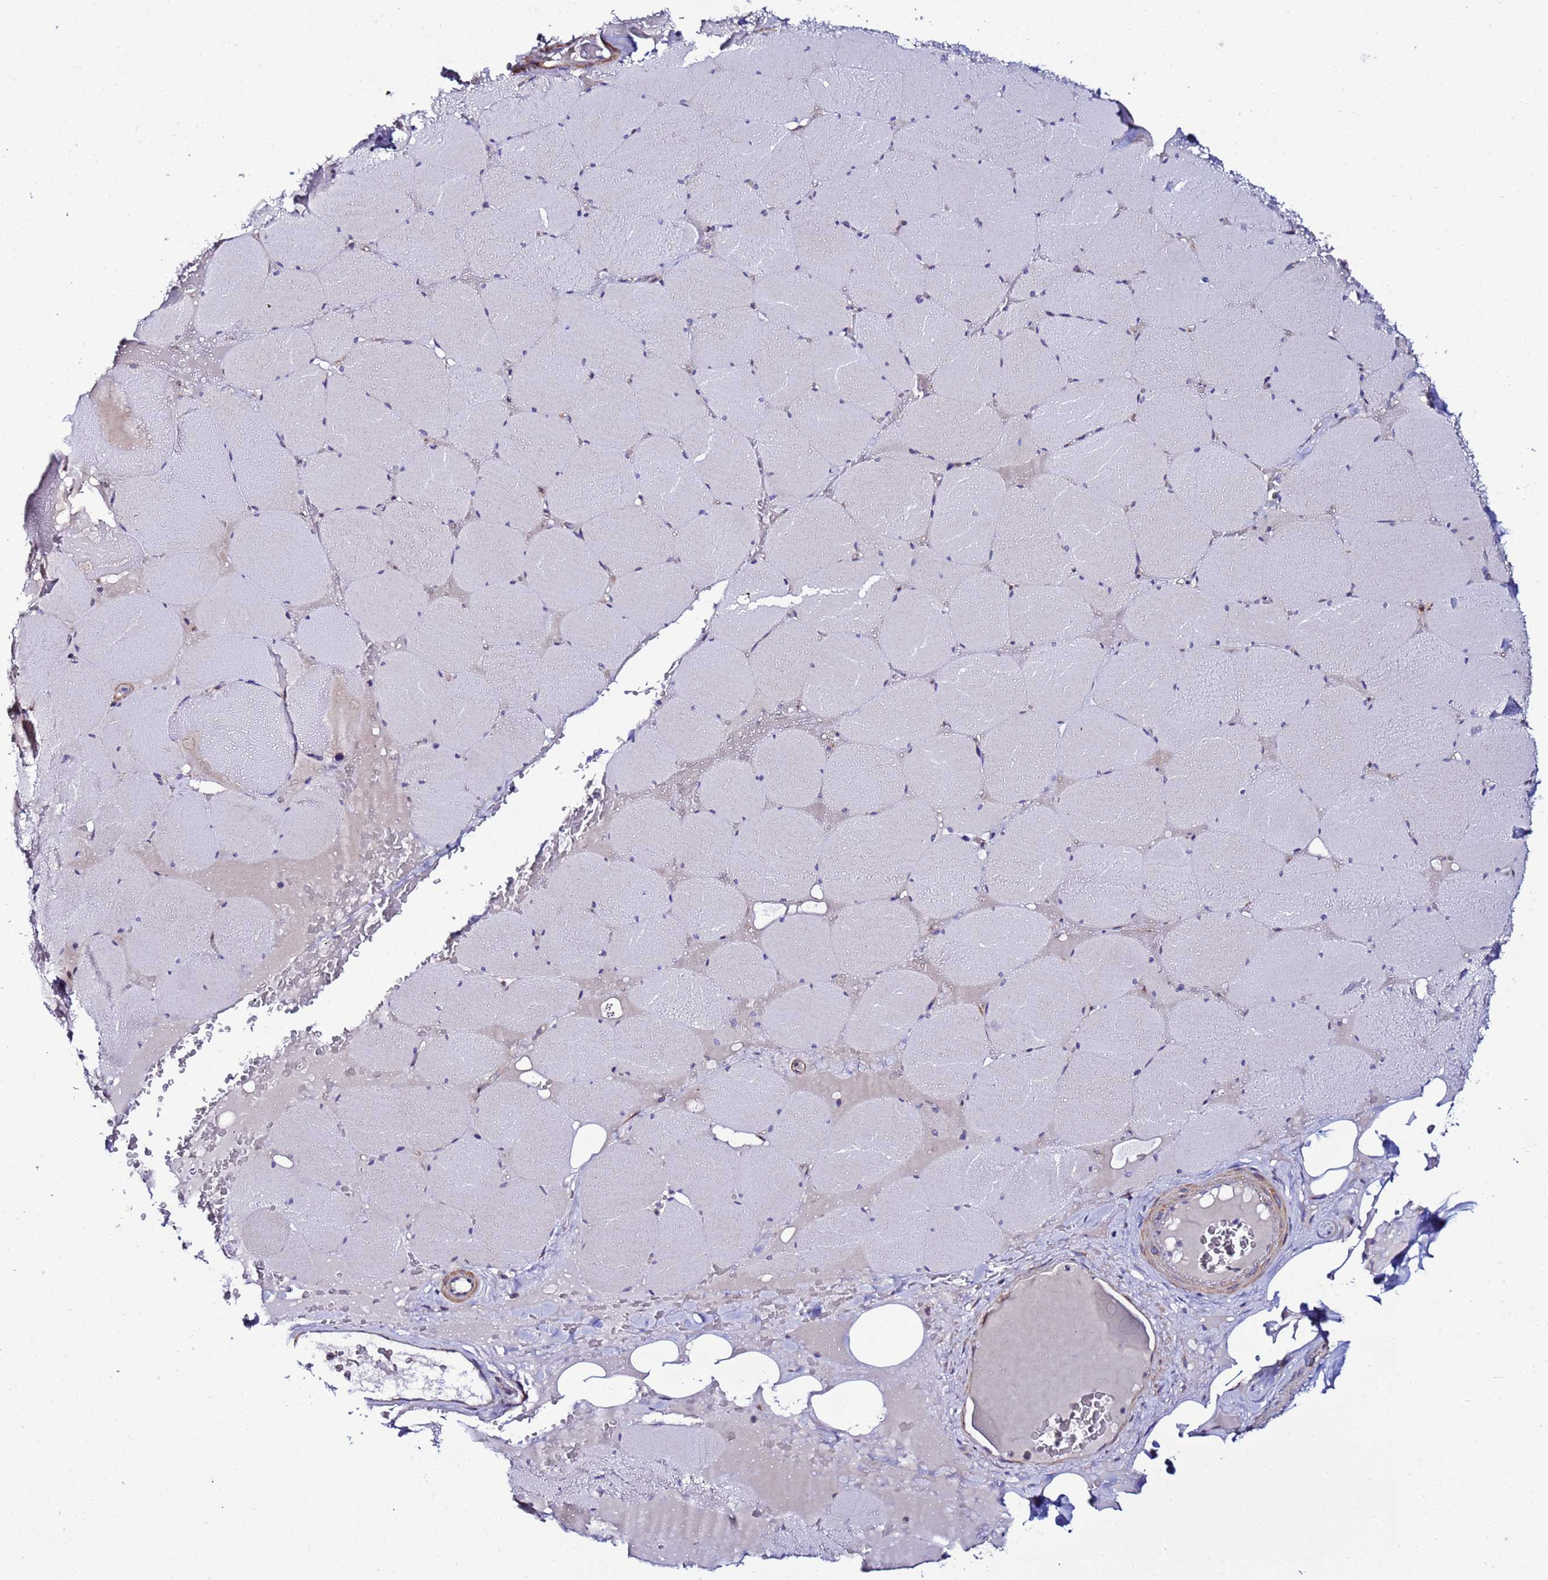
{"staining": {"intensity": "weak", "quantity": "<25%", "location": "cytoplasmic/membranous"}, "tissue": "skeletal muscle", "cell_type": "Myocytes", "image_type": "normal", "snomed": [{"axis": "morphology", "description": "Normal tissue, NOS"}, {"axis": "topography", "description": "Skeletal muscle"}, {"axis": "topography", "description": "Head-Neck"}], "caption": "There is no significant staining in myocytes of skeletal muscle. (DAB (3,3'-diaminobenzidine) IHC, high magnification).", "gene": "JRKL", "patient": {"sex": "male", "age": 66}}